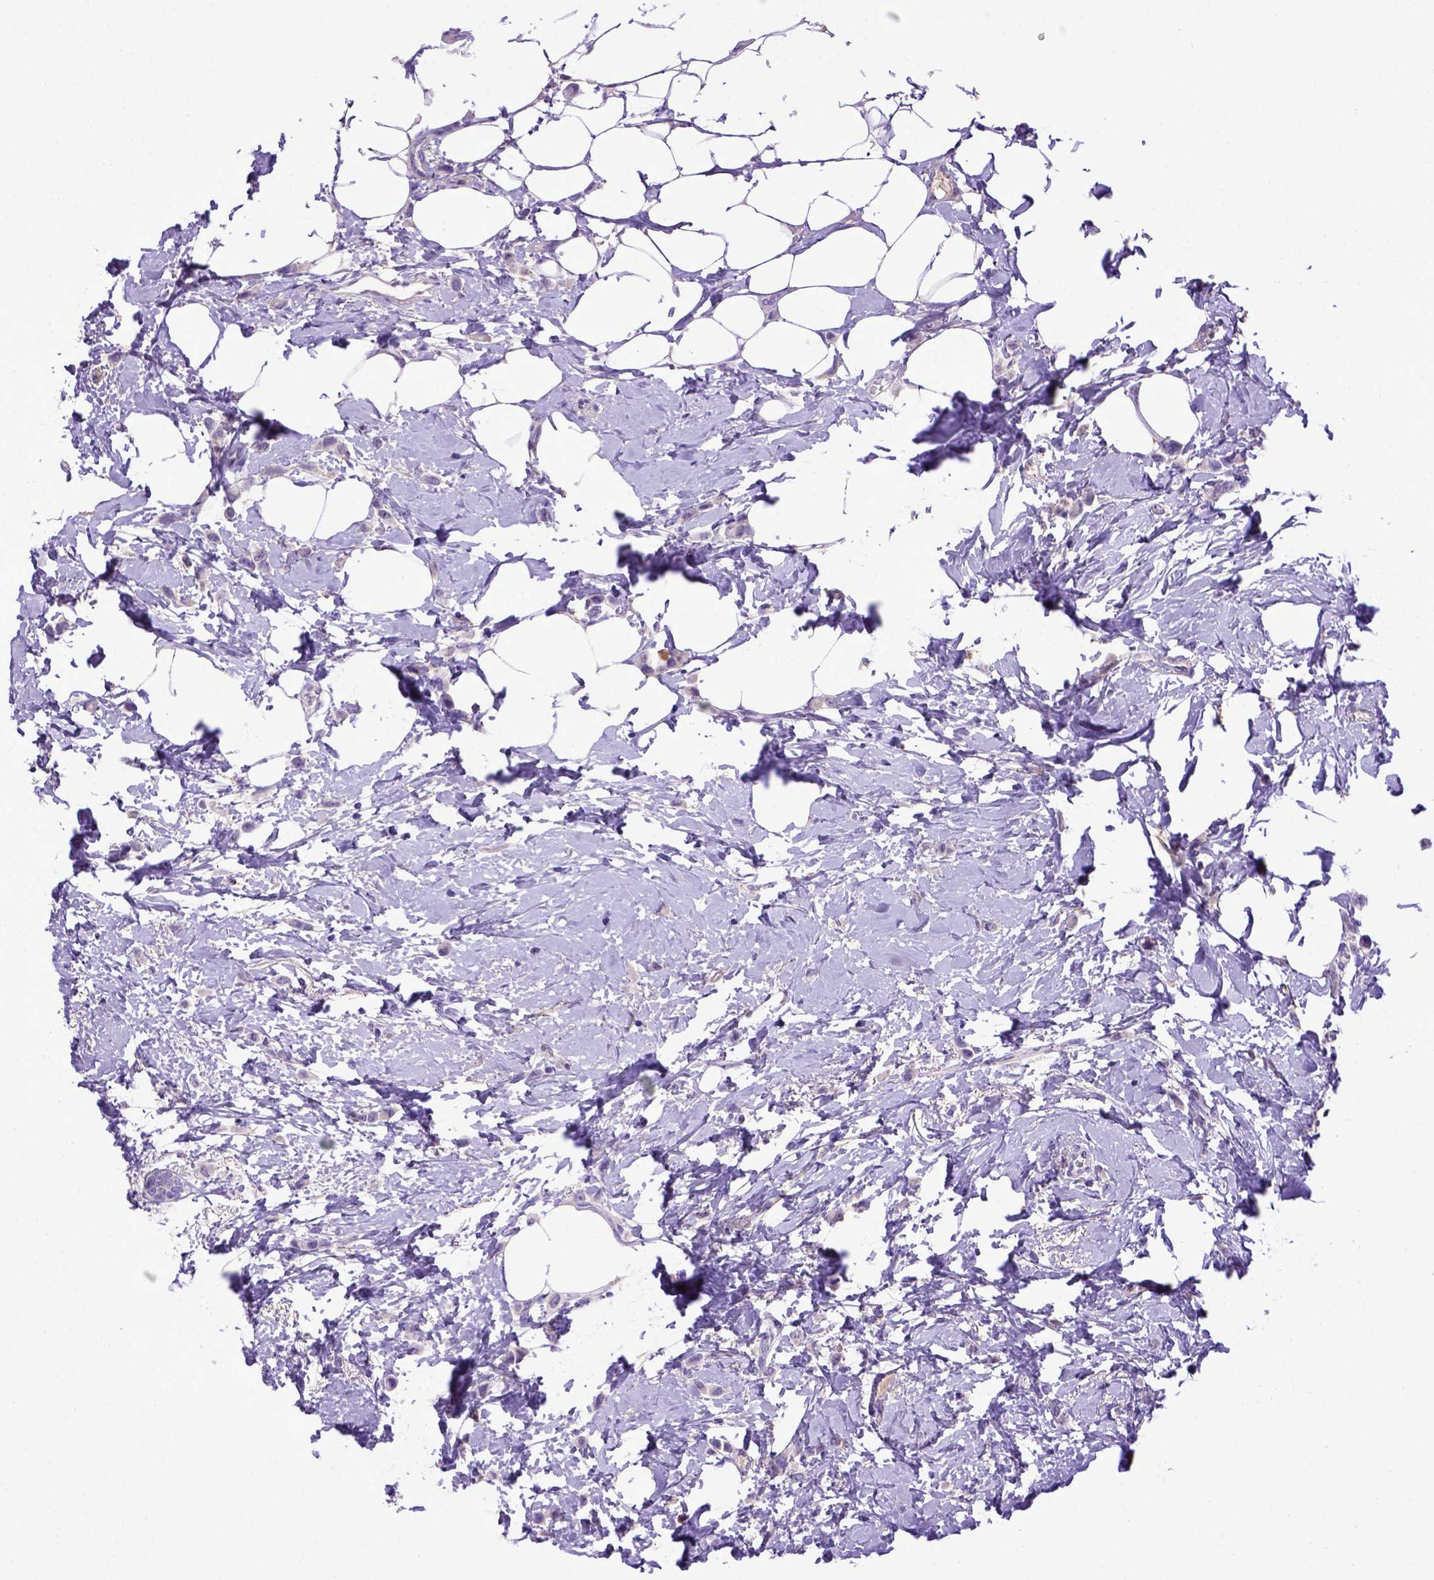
{"staining": {"intensity": "negative", "quantity": "none", "location": "none"}, "tissue": "breast cancer", "cell_type": "Tumor cells", "image_type": "cancer", "snomed": [{"axis": "morphology", "description": "Lobular carcinoma"}, {"axis": "topography", "description": "Breast"}], "caption": "Photomicrograph shows no protein expression in tumor cells of lobular carcinoma (breast) tissue.", "gene": "ADAM12", "patient": {"sex": "female", "age": 66}}